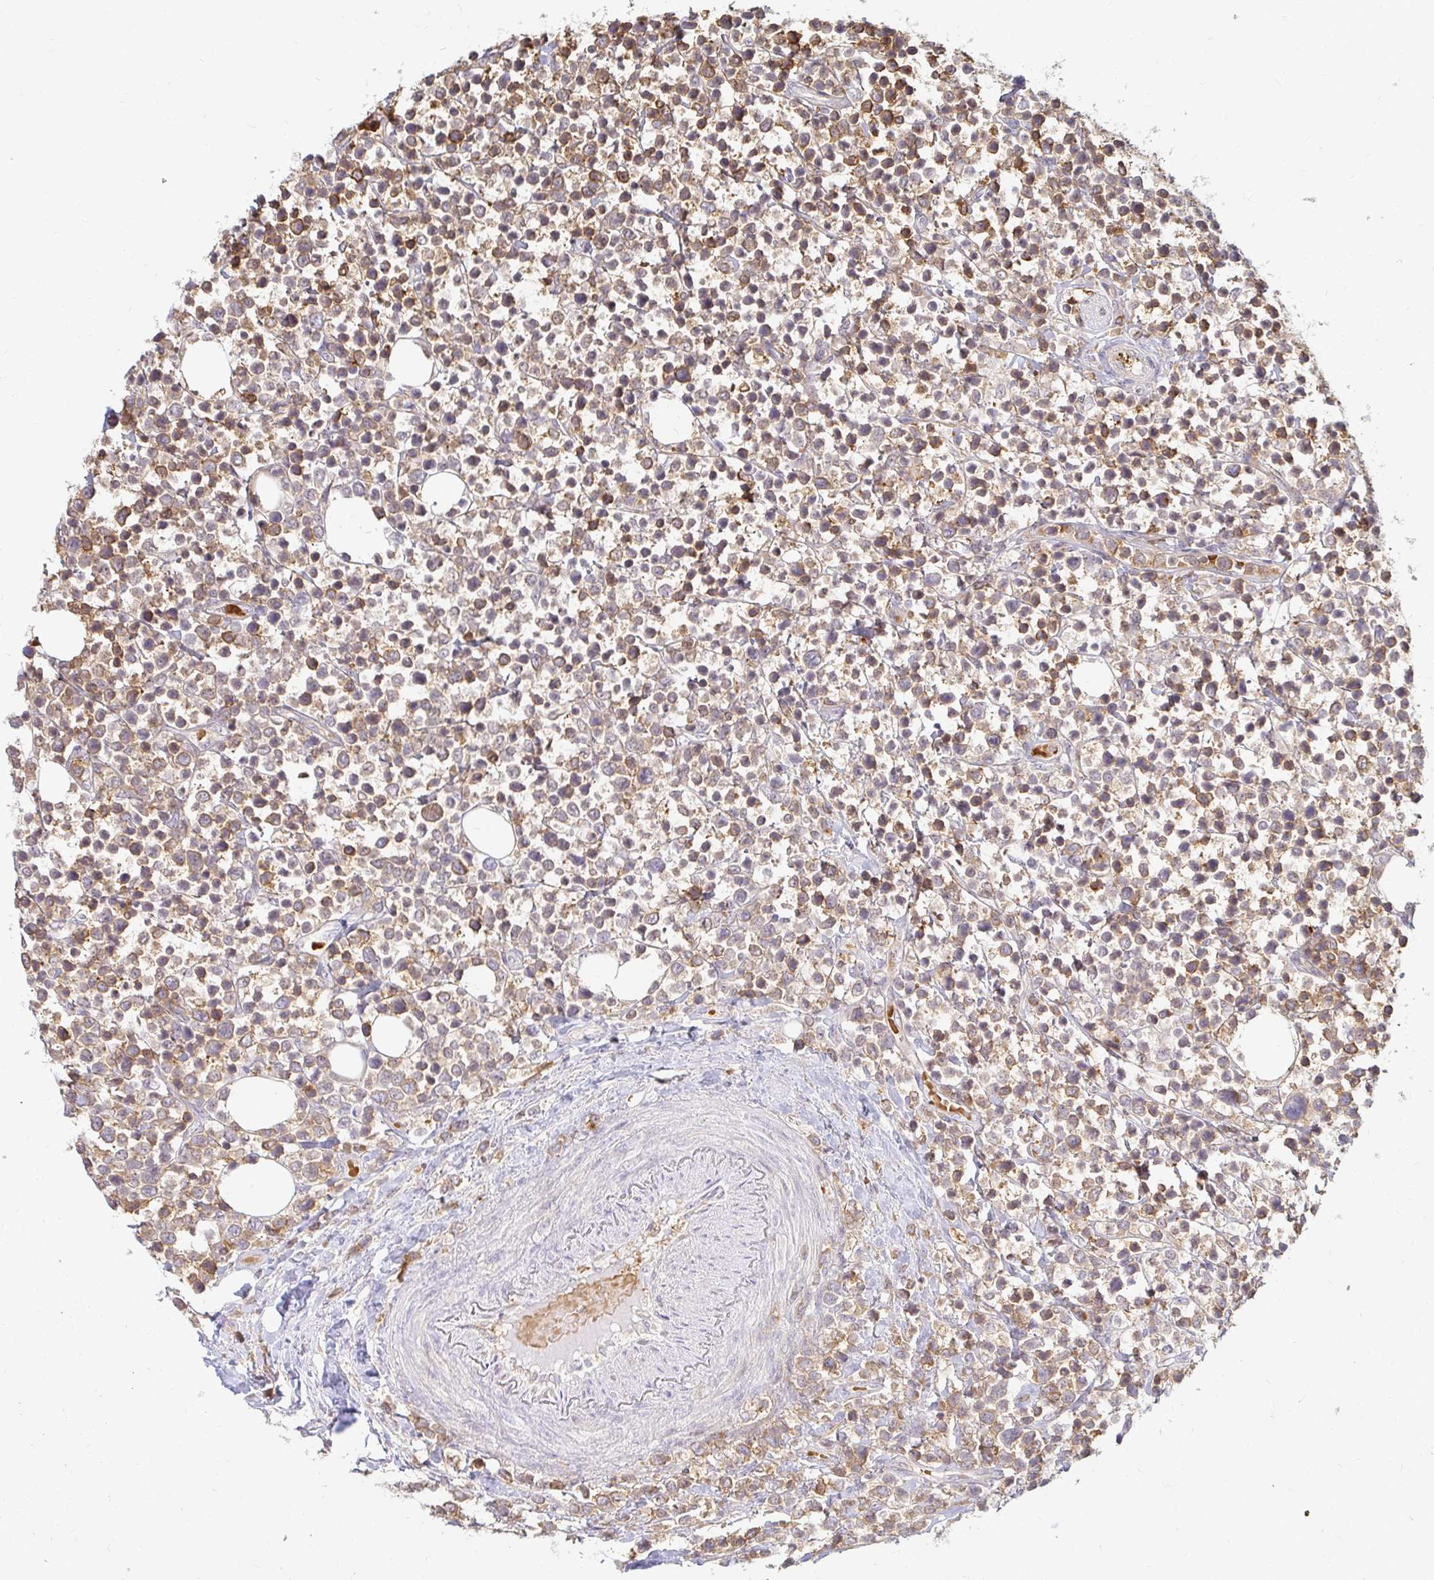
{"staining": {"intensity": "moderate", "quantity": ">75%", "location": "cytoplasmic/membranous"}, "tissue": "lymphoma", "cell_type": "Tumor cells", "image_type": "cancer", "snomed": [{"axis": "morphology", "description": "Malignant lymphoma, non-Hodgkin's type, Low grade"}, {"axis": "topography", "description": "Lymph node"}], "caption": "A brown stain labels moderate cytoplasmic/membranous expression of a protein in human lymphoma tumor cells.", "gene": "CAST", "patient": {"sex": "male", "age": 60}}